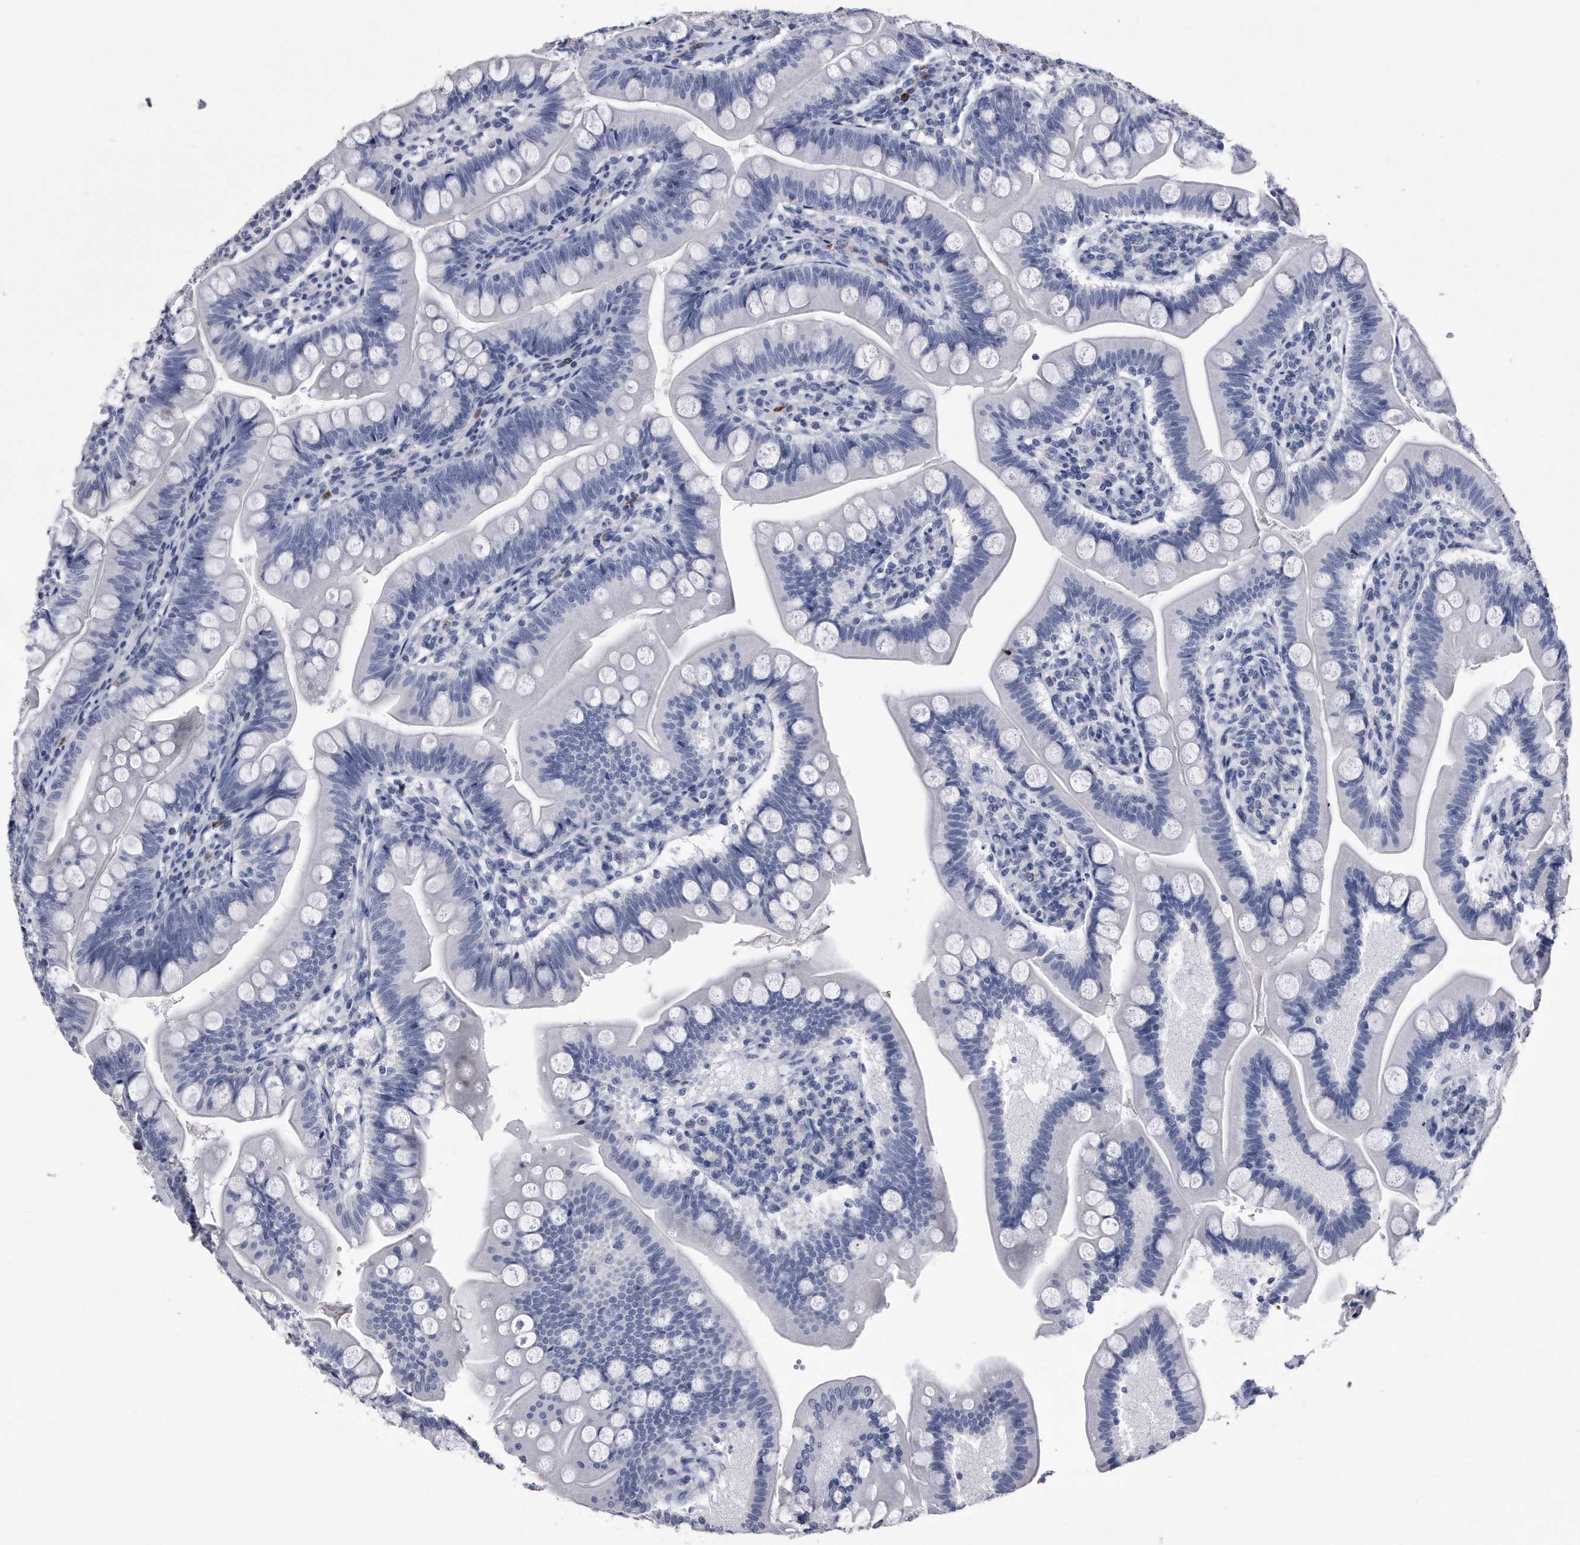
{"staining": {"intensity": "negative", "quantity": "none", "location": "none"}, "tissue": "small intestine", "cell_type": "Glandular cells", "image_type": "normal", "snomed": [{"axis": "morphology", "description": "Normal tissue, NOS"}, {"axis": "topography", "description": "Small intestine"}], "caption": "This is a histopathology image of IHC staining of normal small intestine, which shows no expression in glandular cells. (DAB (3,3'-diaminobenzidine) immunohistochemistry with hematoxylin counter stain).", "gene": "KCTD8", "patient": {"sex": "male", "age": 7}}